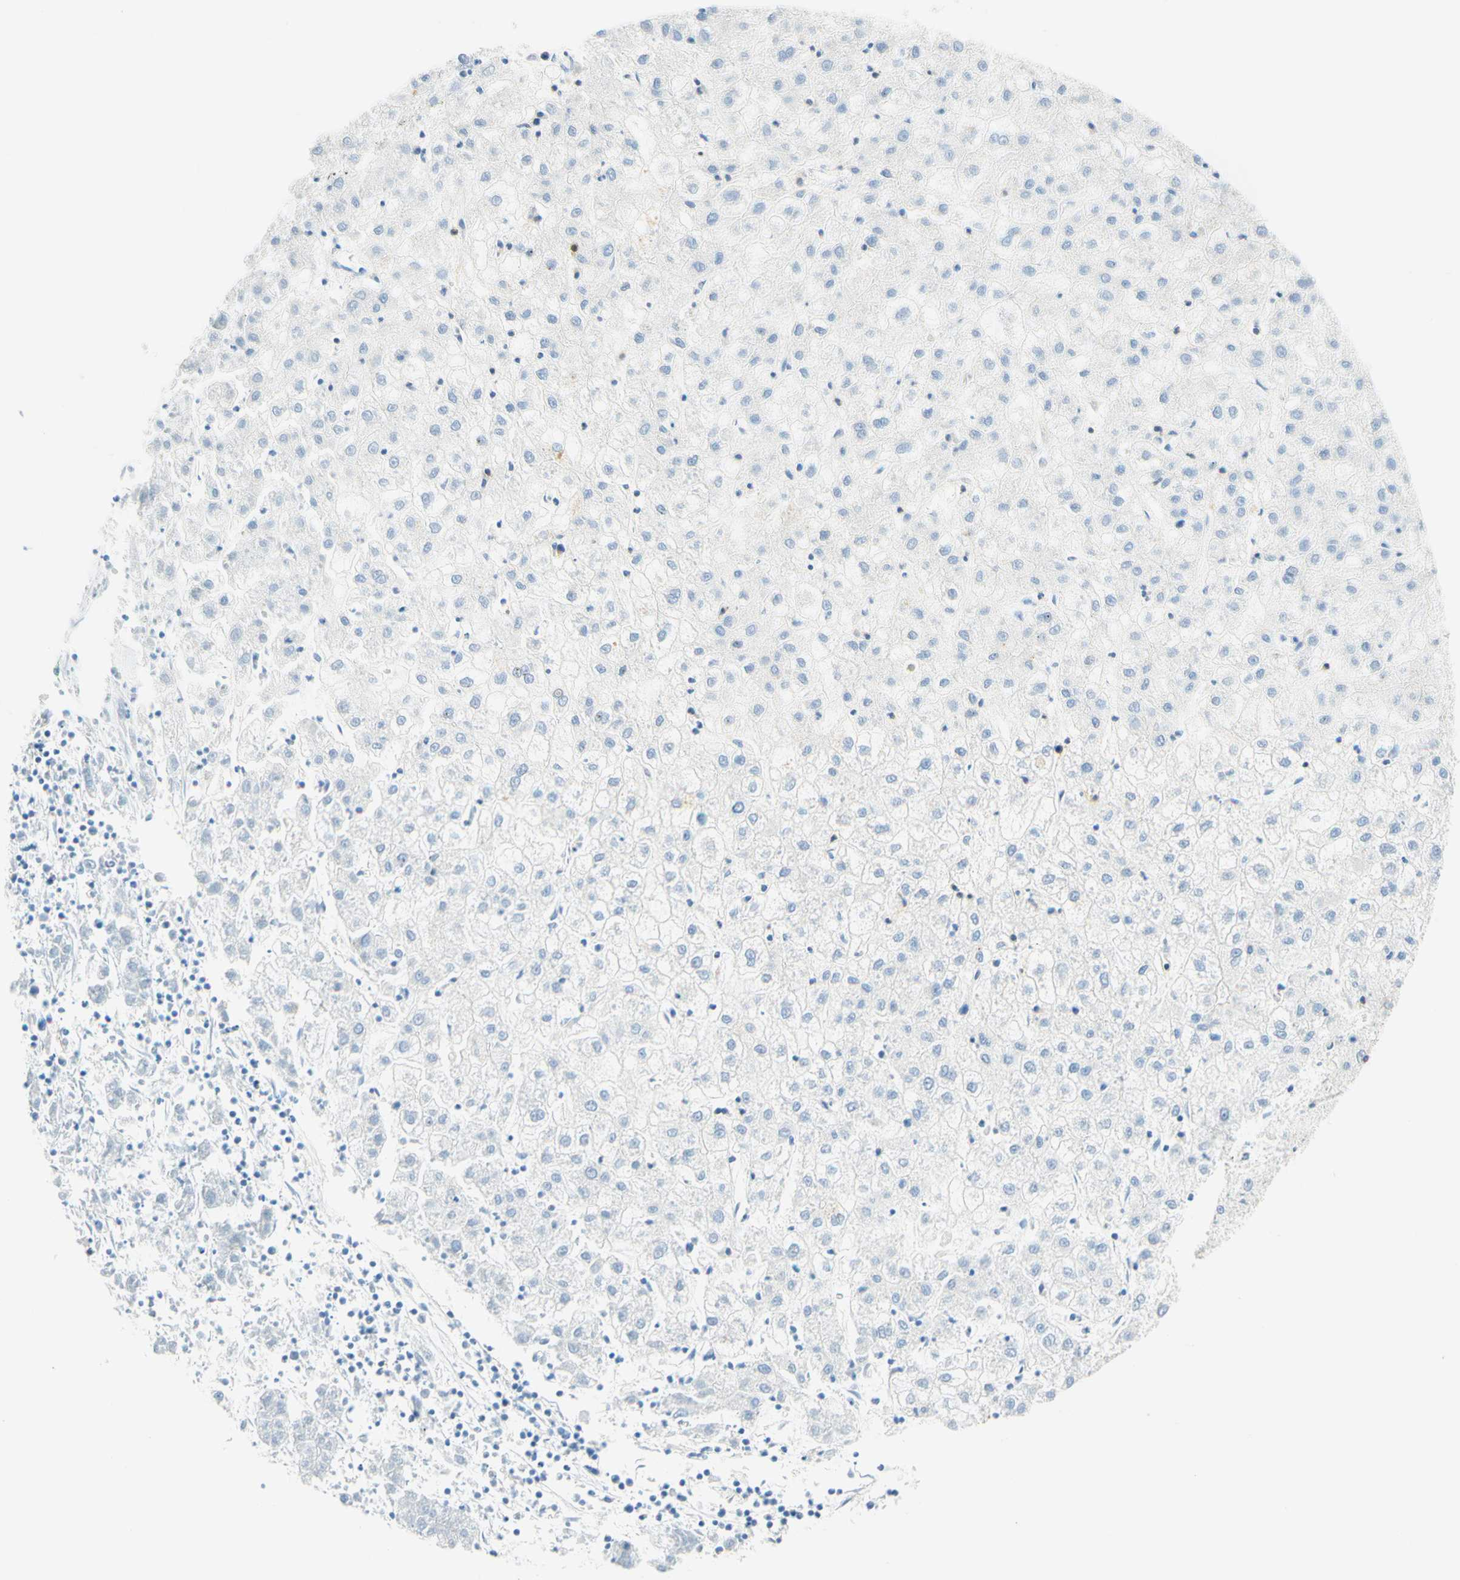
{"staining": {"intensity": "negative", "quantity": "none", "location": "none"}, "tissue": "liver cancer", "cell_type": "Tumor cells", "image_type": "cancer", "snomed": [{"axis": "morphology", "description": "Carcinoma, Hepatocellular, NOS"}, {"axis": "topography", "description": "Liver"}], "caption": "Human hepatocellular carcinoma (liver) stained for a protein using IHC demonstrates no staining in tumor cells.", "gene": "LAT", "patient": {"sex": "male", "age": 72}}